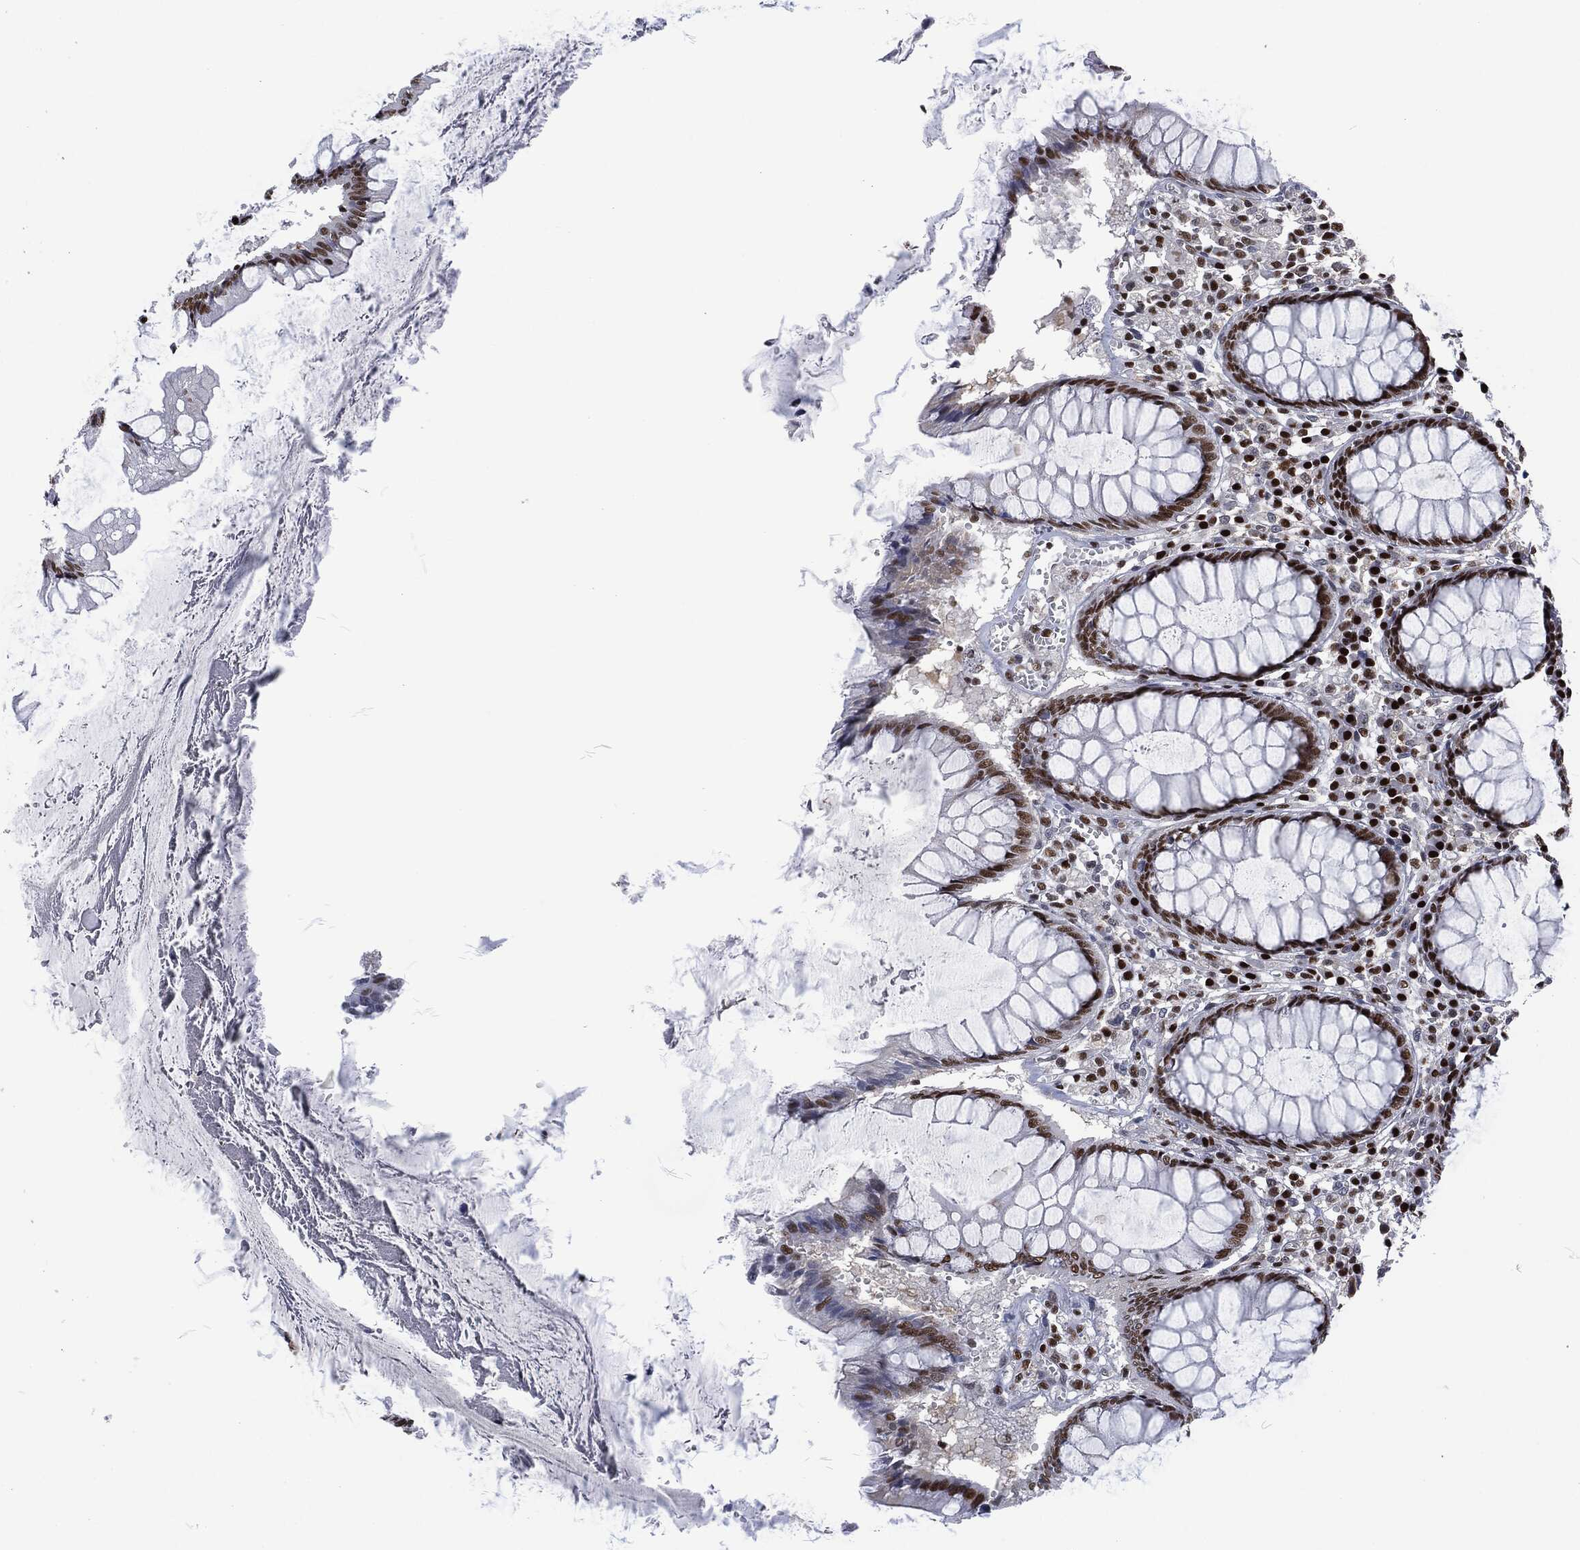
{"staining": {"intensity": "strong", "quantity": ">75%", "location": "nuclear"}, "tissue": "colon", "cell_type": "Endothelial cells", "image_type": "normal", "snomed": [{"axis": "morphology", "description": "Normal tissue, NOS"}, {"axis": "topography", "description": "Colon"}], "caption": "Approximately >75% of endothelial cells in normal human colon show strong nuclear protein expression as visualized by brown immunohistochemical staining.", "gene": "DCPS", "patient": {"sex": "male", "age": 65}}